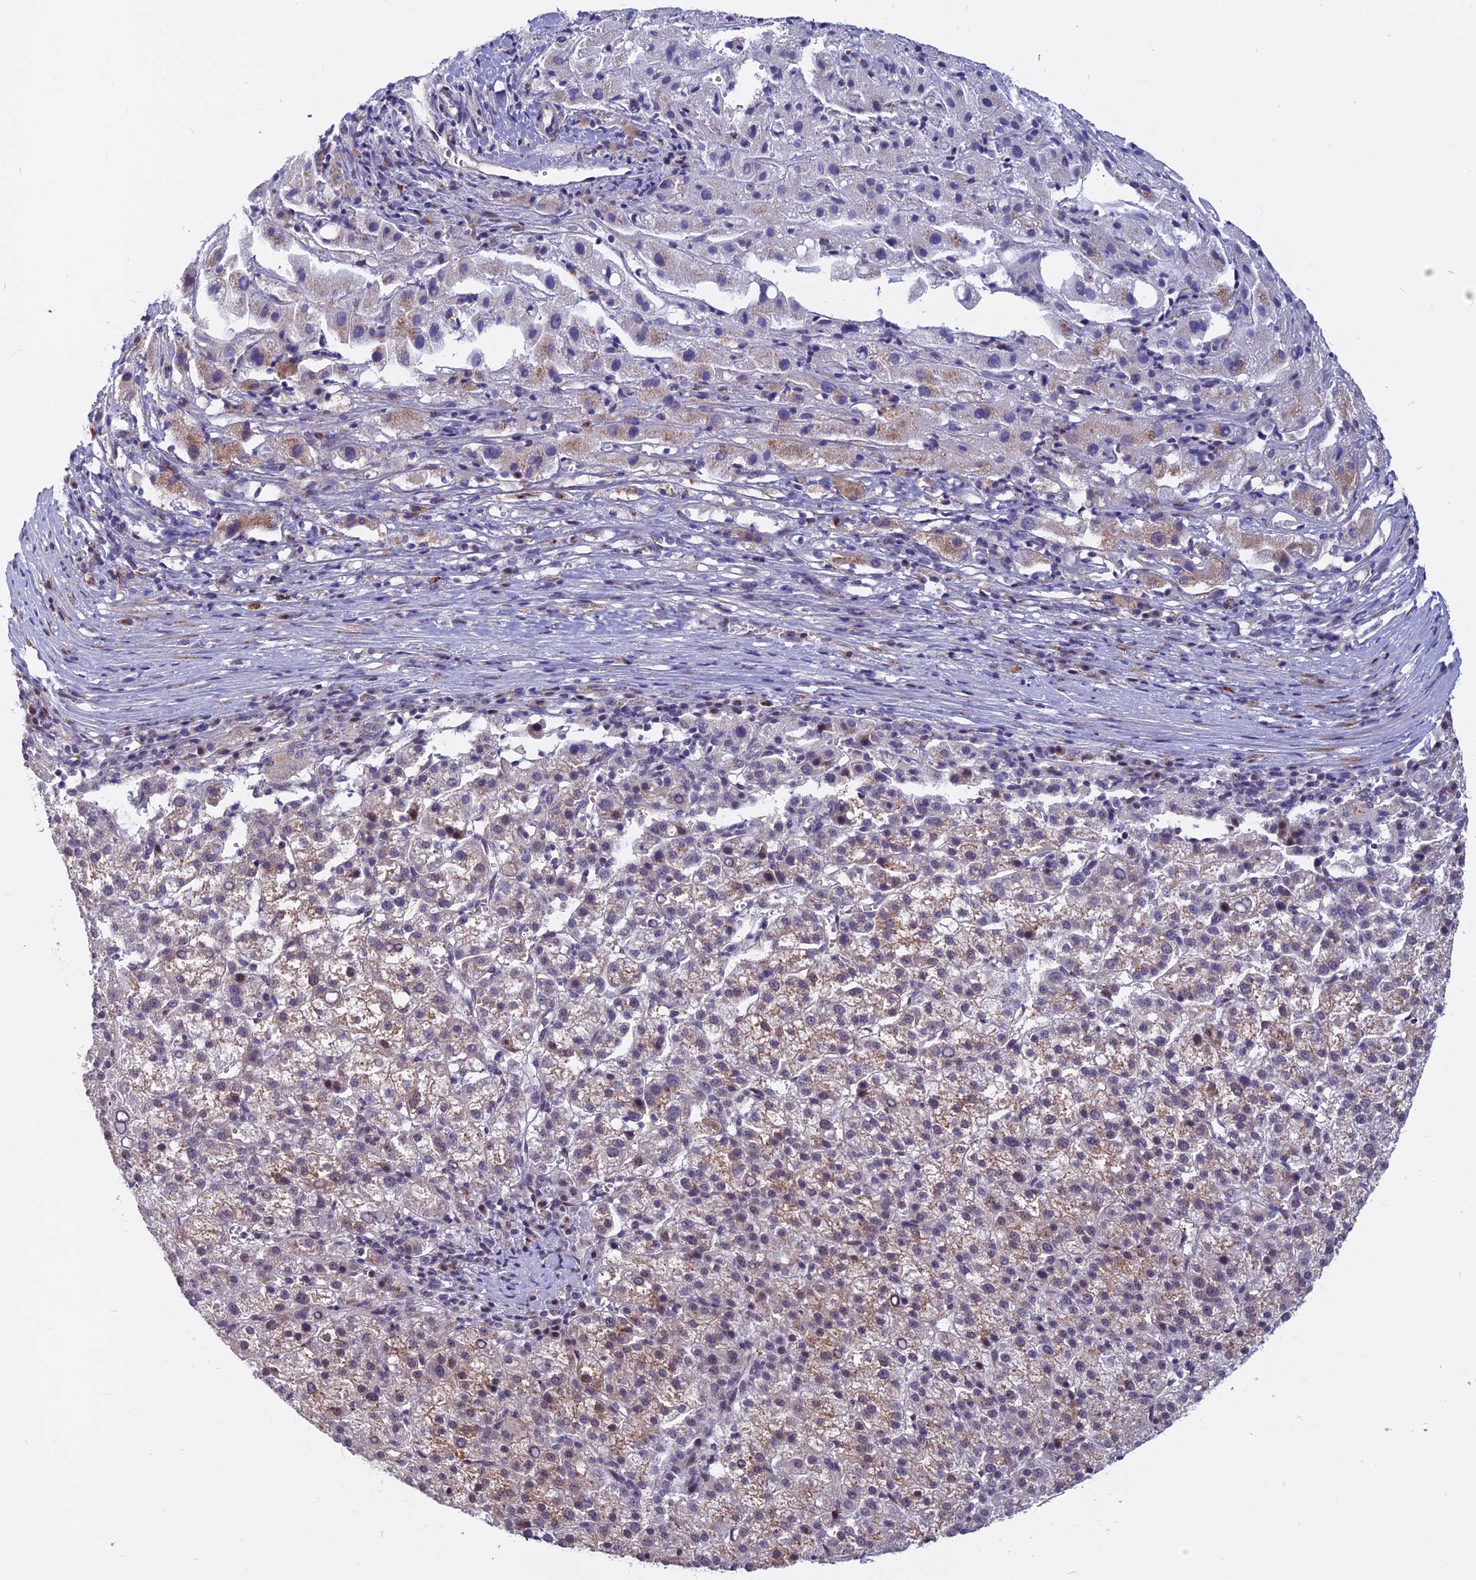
{"staining": {"intensity": "weak", "quantity": "<25%", "location": "cytoplasmic/membranous"}, "tissue": "liver cancer", "cell_type": "Tumor cells", "image_type": "cancer", "snomed": [{"axis": "morphology", "description": "Carcinoma, Hepatocellular, NOS"}, {"axis": "topography", "description": "Liver"}], "caption": "Liver hepatocellular carcinoma was stained to show a protein in brown. There is no significant staining in tumor cells. (IHC, brightfield microscopy, high magnification).", "gene": "CCDC113", "patient": {"sex": "female", "age": 58}}